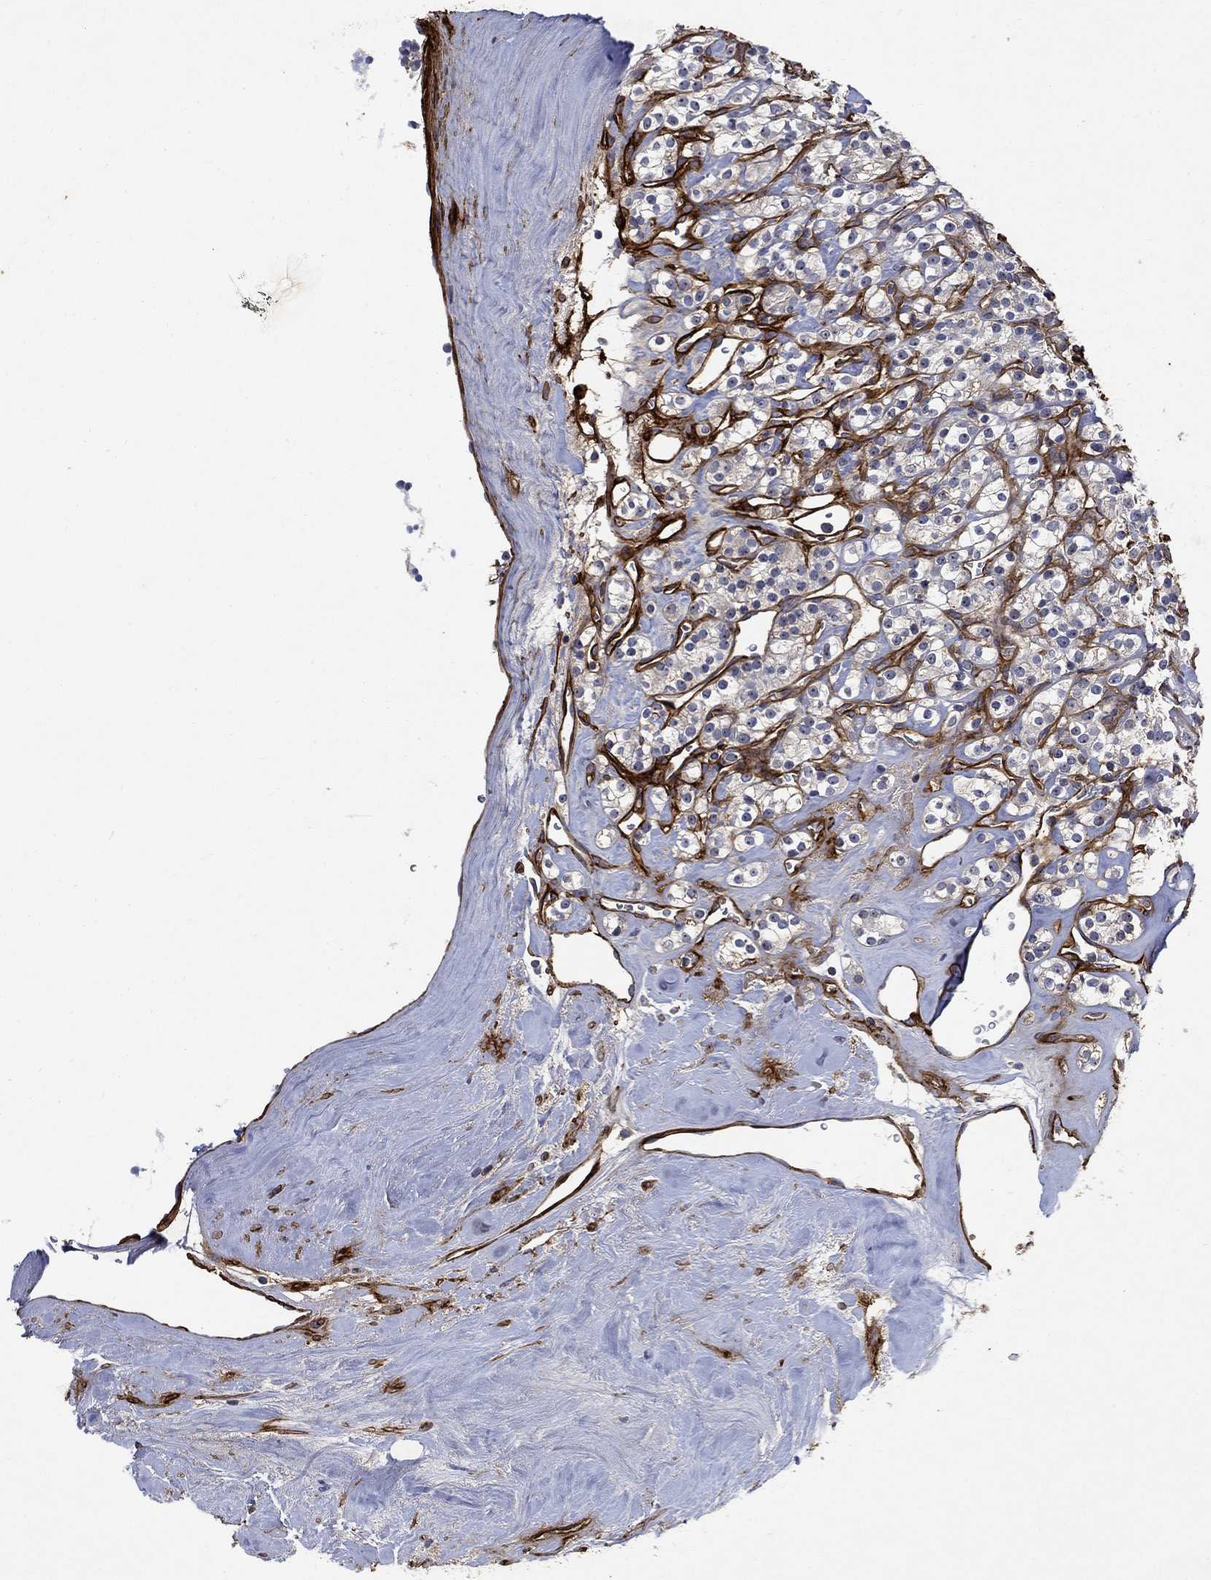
{"staining": {"intensity": "negative", "quantity": "none", "location": "none"}, "tissue": "renal cancer", "cell_type": "Tumor cells", "image_type": "cancer", "snomed": [{"axis": "morphology", "description": "Adenocarcinoma, NOS"}, {"axis": "topography", "description": "Kidney"}], "caption": "Immunohistochemistry (IHC) histopathology image of human renal adenocarcinoma stained for a protein (brown), which shows no expression in tumor cells.", "gene": "COL4A2", "patient": {"sex": "male", "age": 77}}